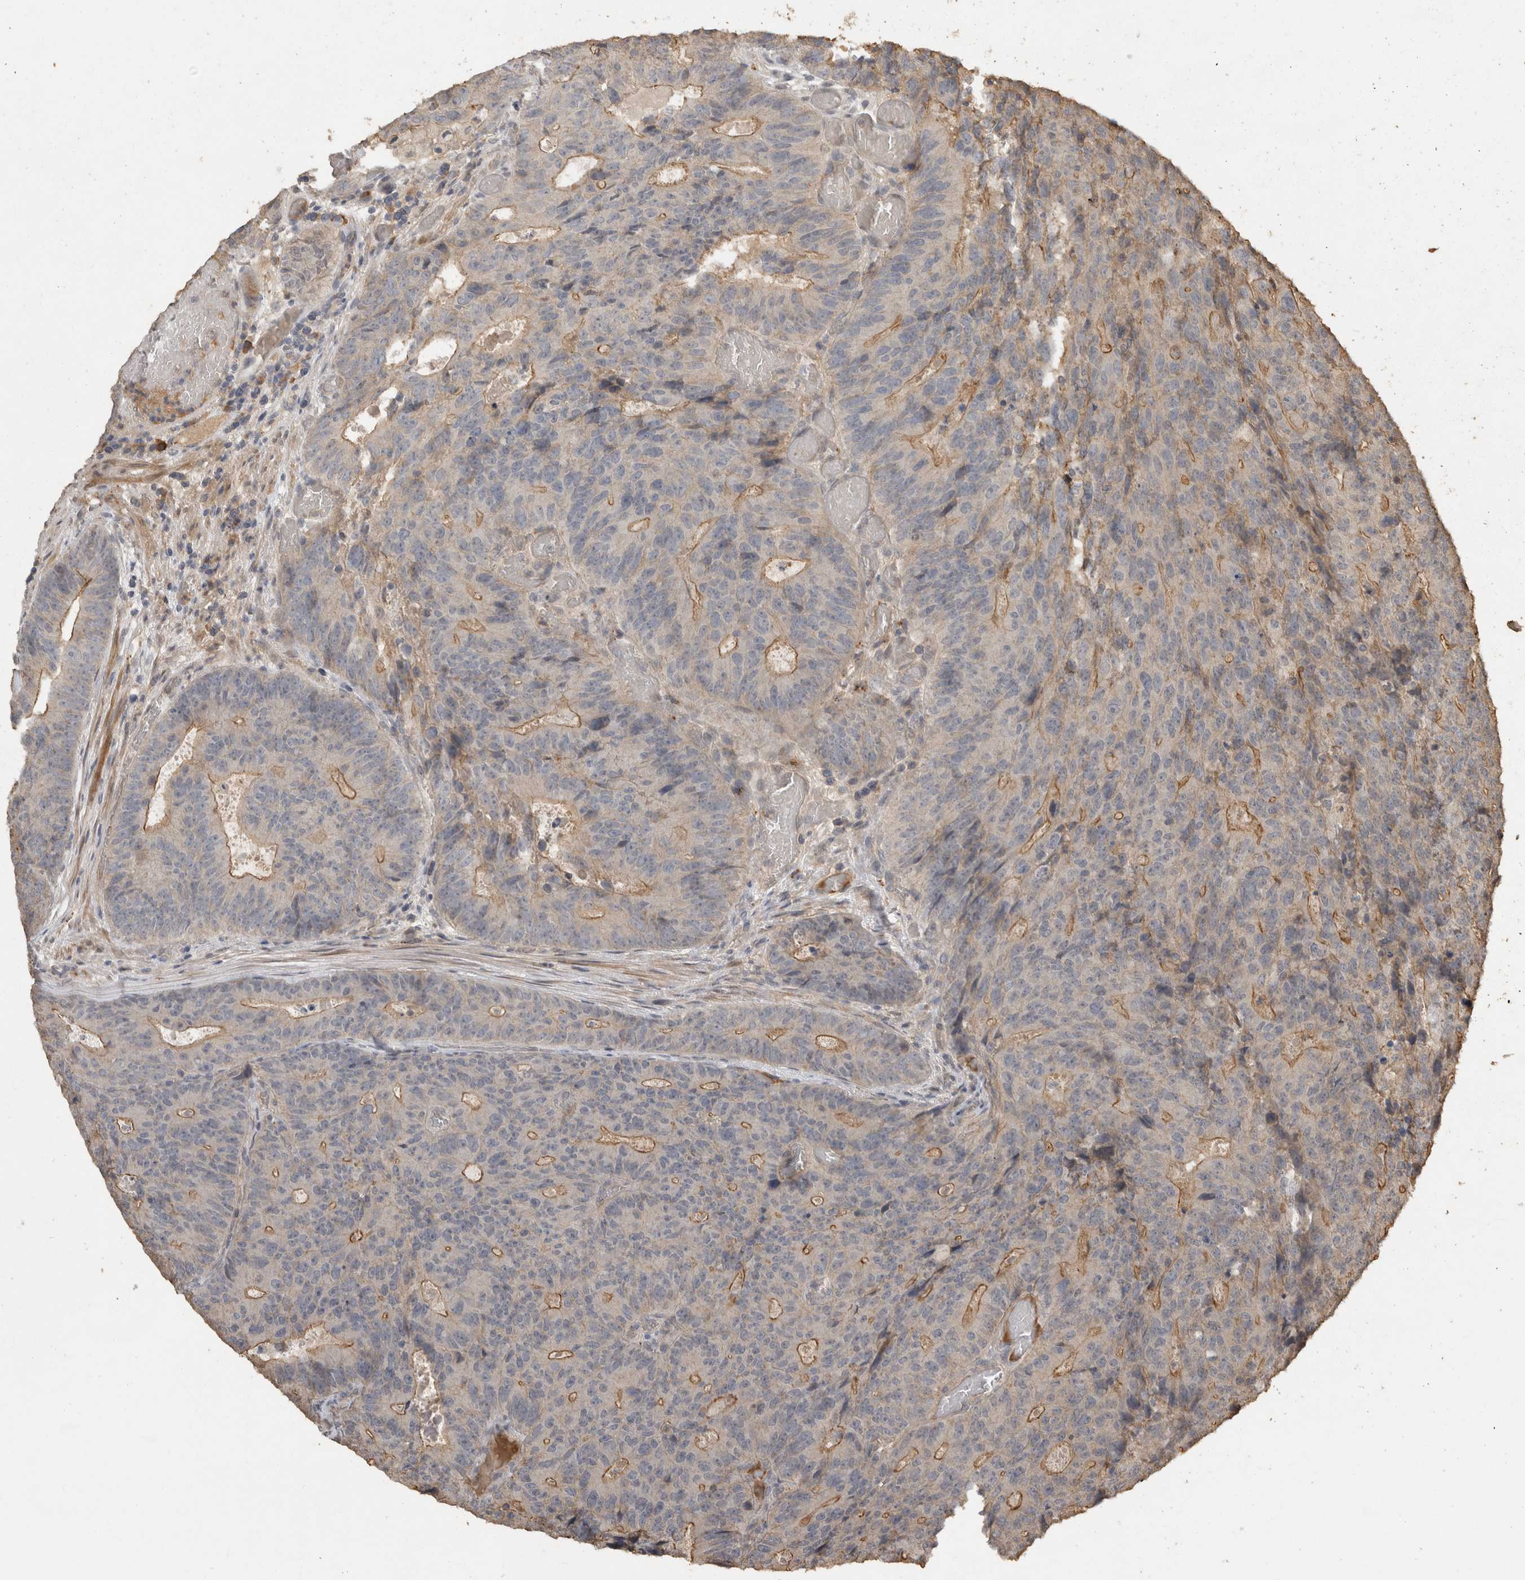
{"staining": {"intensity": "moderate", "quantity": "<25%", "location": "cytoplasmic/membranous"}, "tissue": "colorectal cancer", "cell_type": "Tumor cells", "image_type": "cancer", "snomed": [{"axis": "morphology", "description": "Adenocarcinoma, NOS"}, {"axis": "topography", "description": "Colon"}], "caption": "This photomicrograph demonstrates IHC staining of human colorectal cancer (adenocarcinoma), with low moderate cytoplasmic/membranous positivity in approximately <25% of tumor cells.", "gene": "RHPN1", "patient": {"sex": "male", "age": 87}}